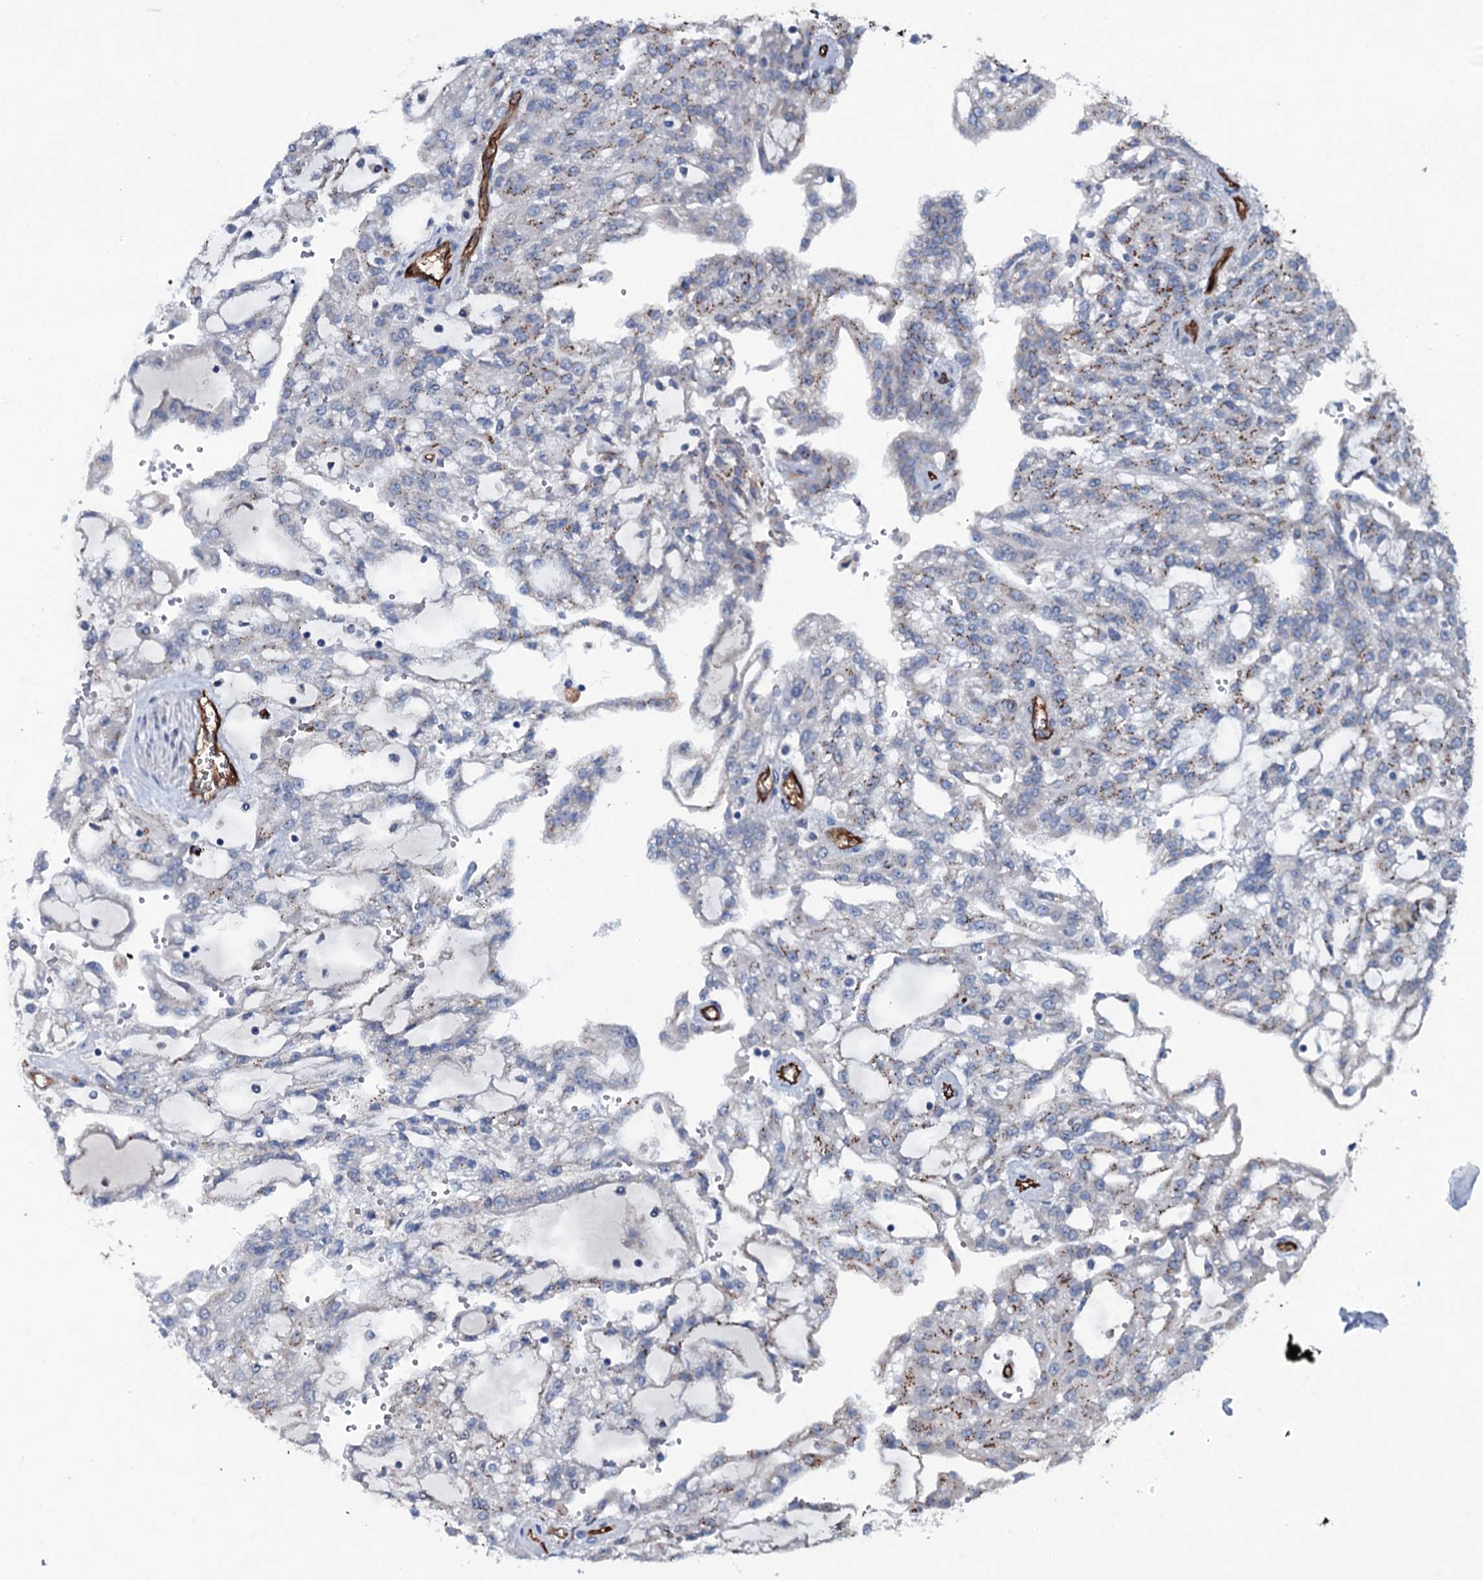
{"staining": {"intensity": "negative", "quantity": "none", "location": "none"}, "tissue": "renal cancer", "cell_type": "Tumor cells", "image_type": "cancer", "snomed": [{"axis": "morphology", "description": "Adenocarcinoma, NOS"}, {"axis": "topography", "description": "Kidney"}], "caption": "Micrograph shows no protein expression in tumor cells of renal adenocarcinoma tissue.", "gene": "CLEC14A", "patient": {"sex": "male", "age": 63}}